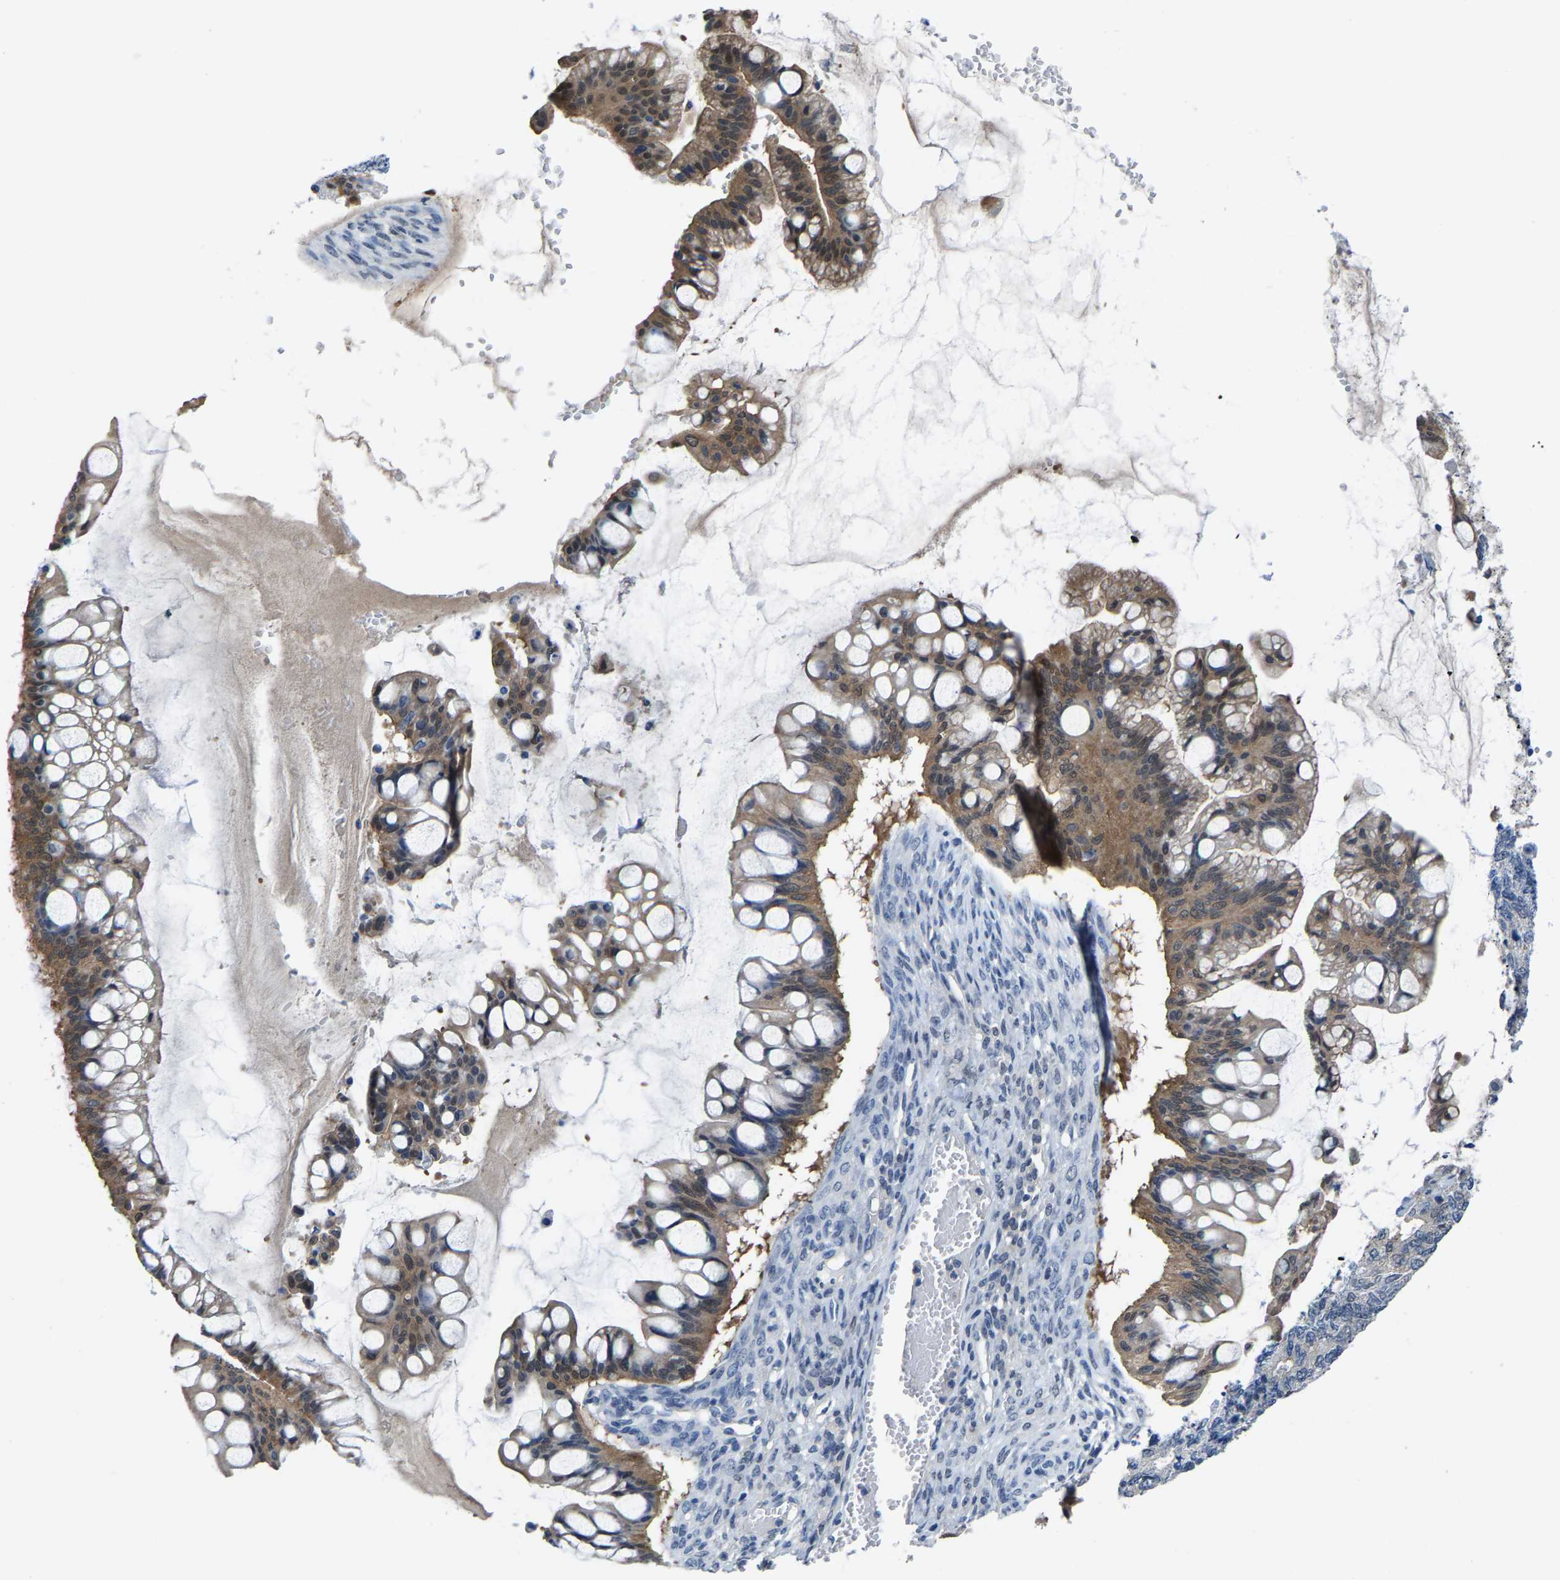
{"staining": {"intensity": "moderate", "quantity": ">75%", "location": "cytoplasmic/membranous"}, "tissue": "ovarian cancer", "cell_type": "Tumor cells", "image_type": "cancer", "snomed": [{"axis": "morphology", "description": "Cystadenocarcinoma, mucinous, NOS"}, {"axis": "topography", "description": "Ovary"}], "caption": "Immunohistochemical staining of ovarian cancer (mucinous cystadenocarcinoma) demonstrates moderate cytoplasmic/membranous protein positivity in about >75% of tumor cells.", "gene": "SSH3", "patient": {"sex": "female", "age": 73}}